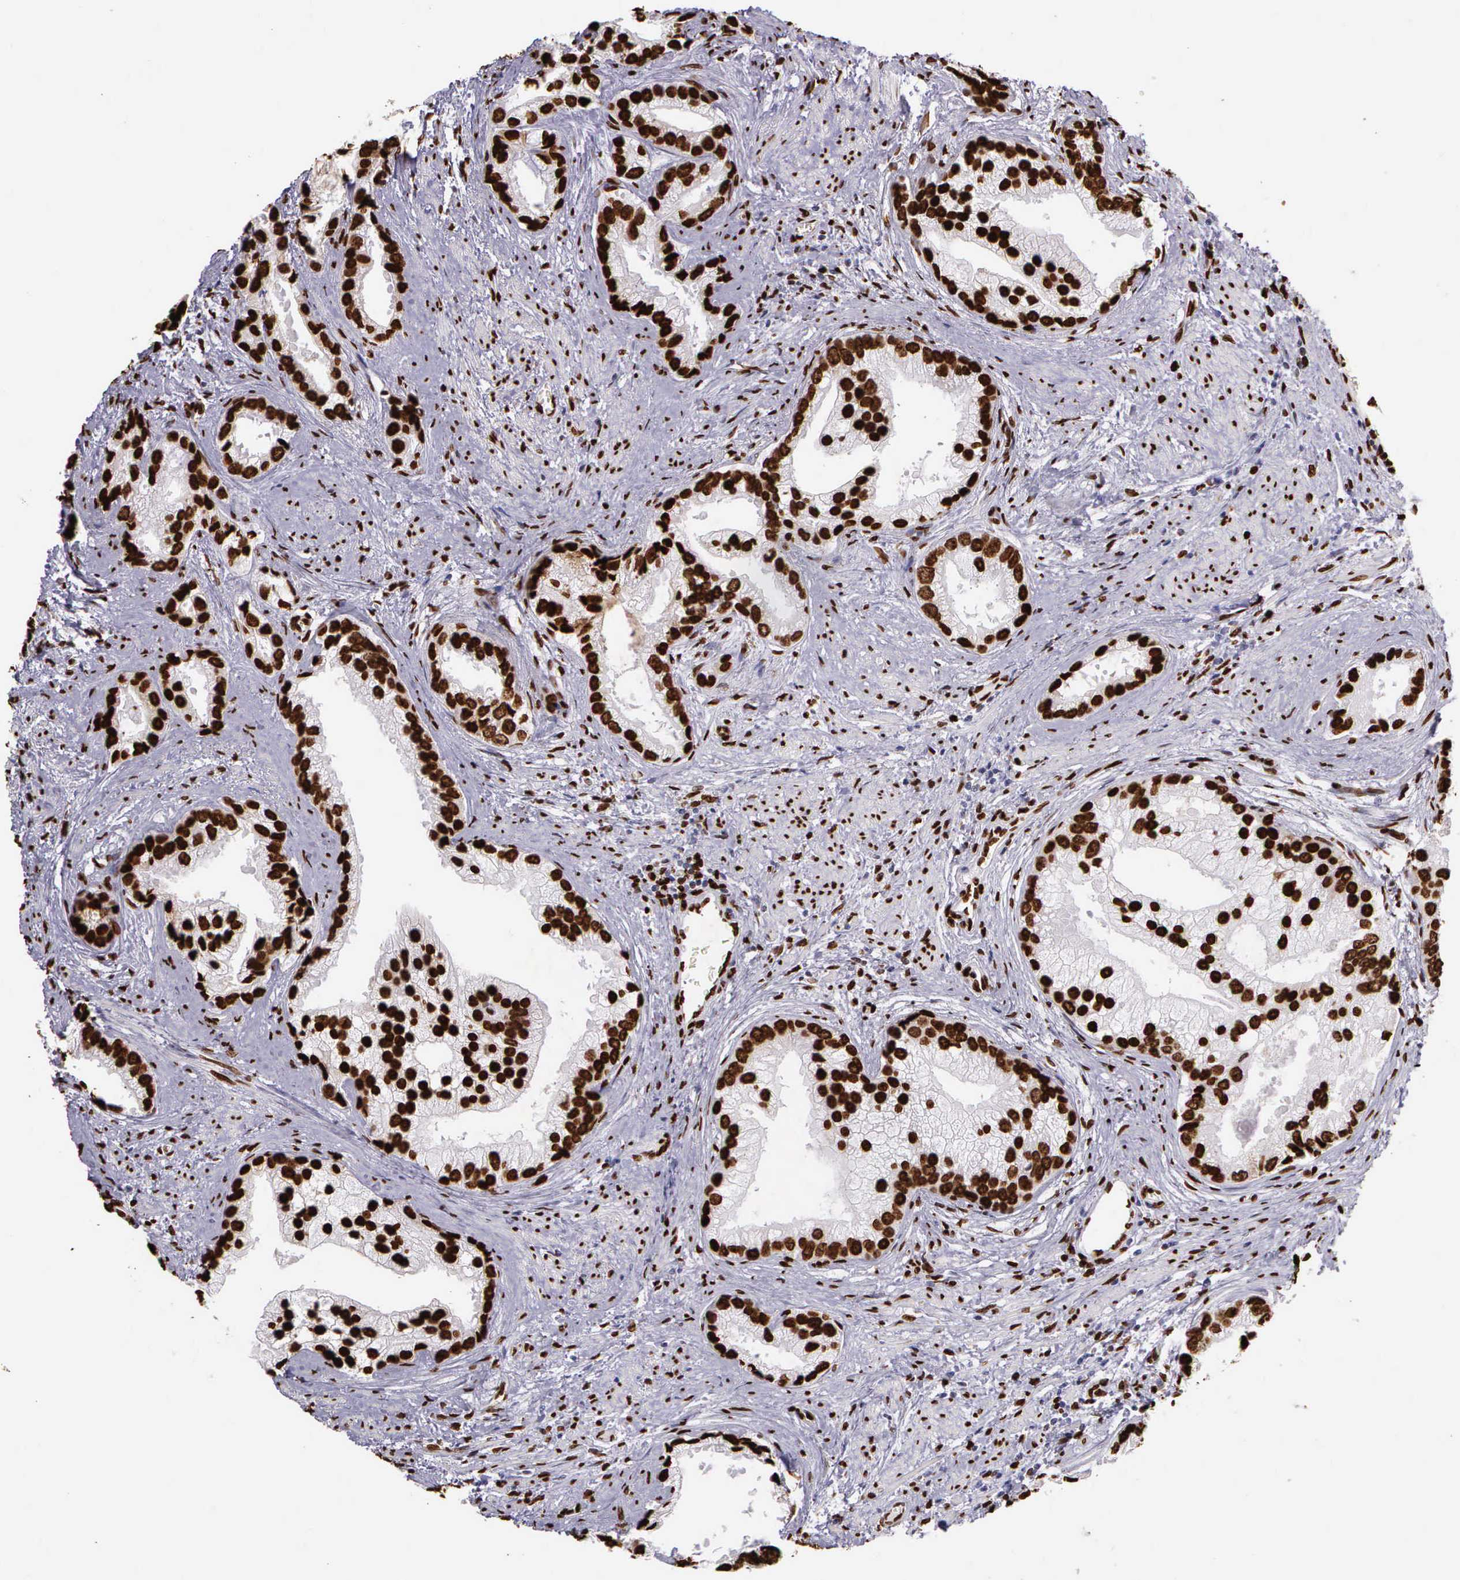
{"staining": {"intensity": "strong", "quantity": ">75%", "location": "nuclear"}, "tissue": "prostate cancer", "cell_type": "Tumor cells", "image_type": "cancer", "snomed": [{"axis": "morphology", "description": "Adenocarcinoma, Medium grade"}, {"axis": "topography", "description": "Prostate"}], "caption": "DAB (3,3'-diaminobenzidine) immunohistochemical staining of prostate cancer exhibits strong nuclear protein positivity in about >75% of tumor cells.", "gene": "H1-0", "patient": {"sex": "male", "age": 65}}